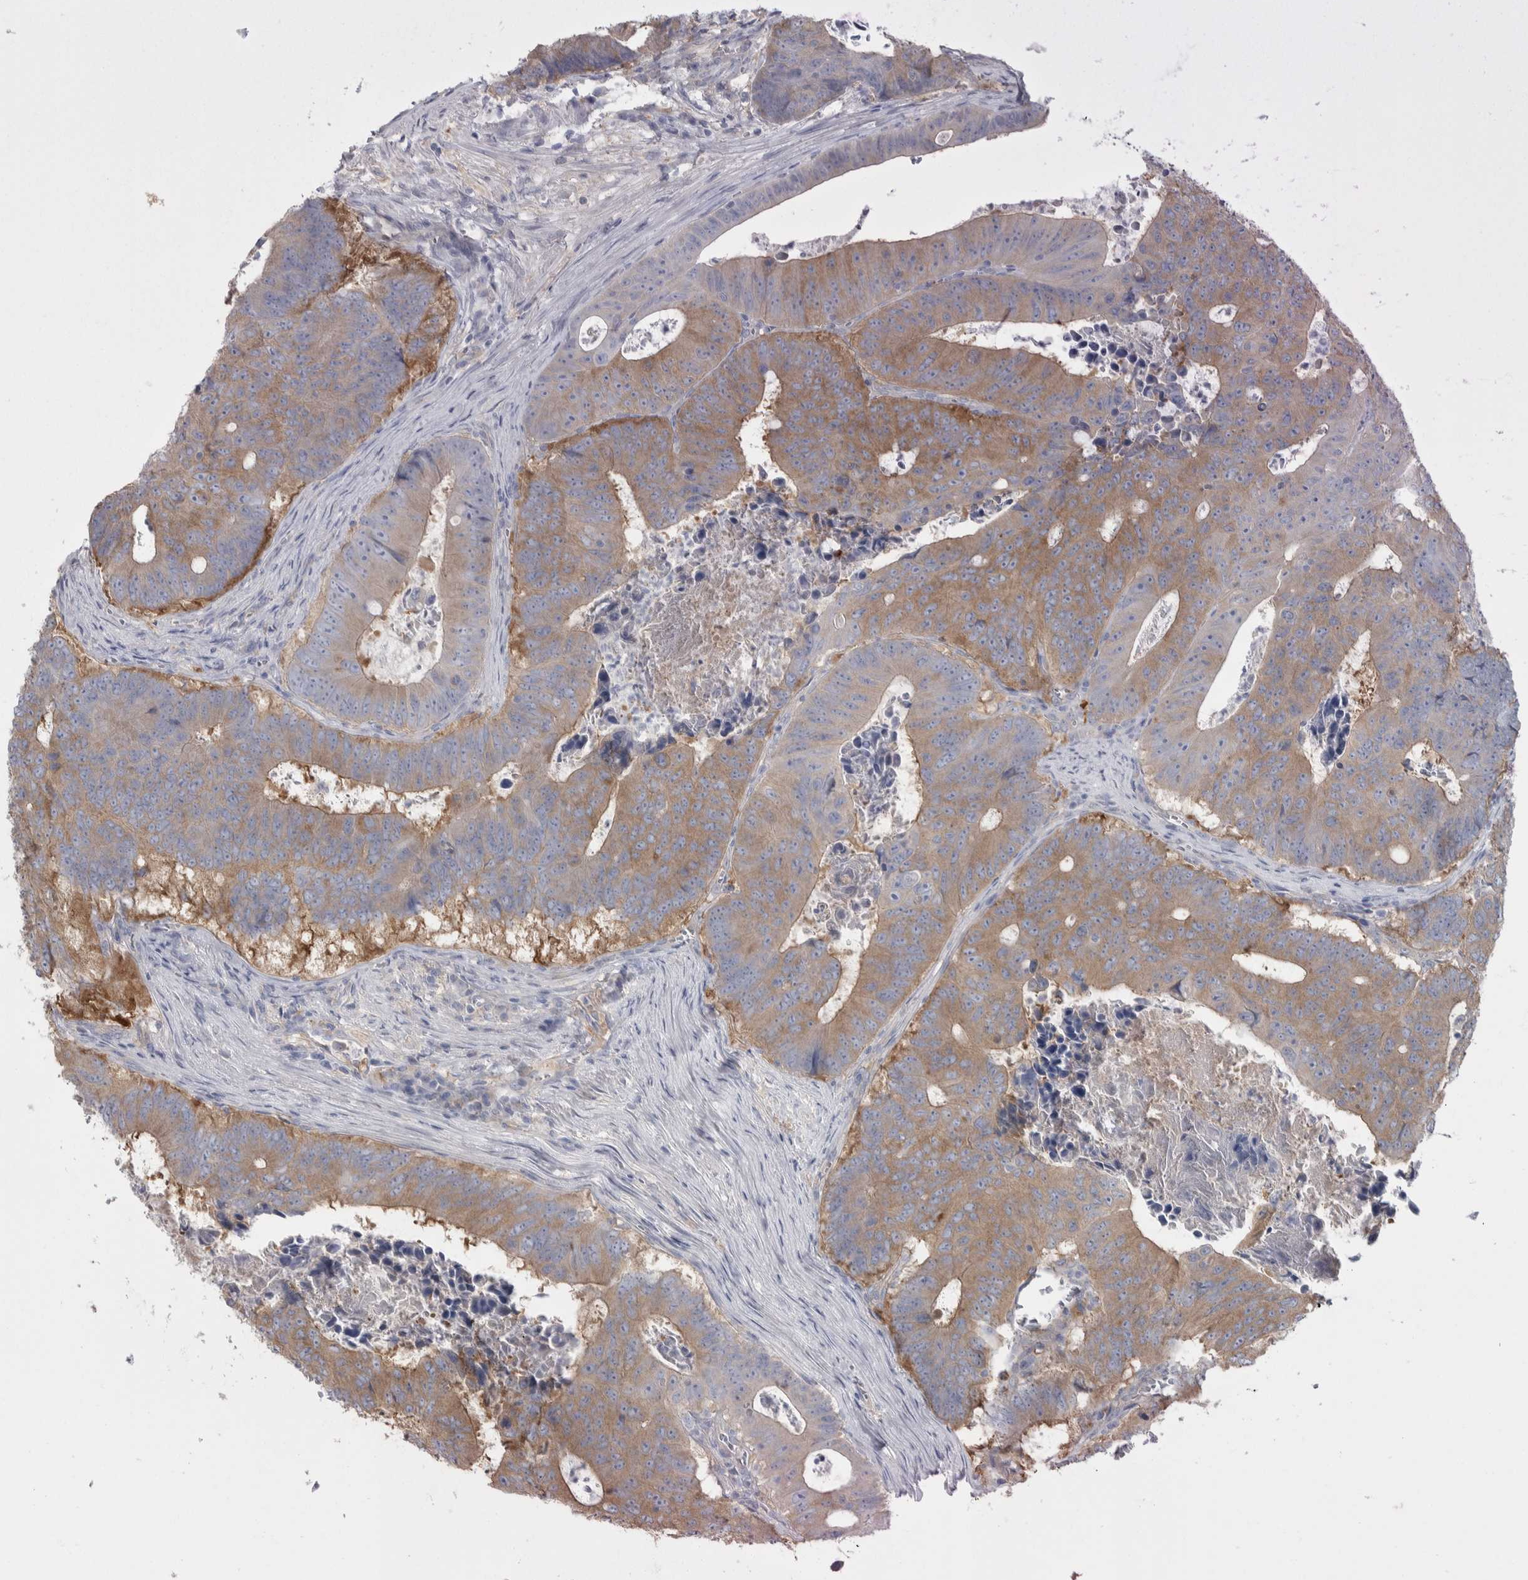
{"staining": {"intensity": "moderate", "quantity": ">75%", "location": "cytoplasmic/membranous"}, "tissue": "colorectal cancer", "cell_type": "Tumor cells", "image_type": "cancer", "snomed": [{"axis": "morphology", "description": "Adenocarcinoma, NOS"}, {"axis": "topography", "description": "Colon"}], "caption": "Adenocarcinoma (colorectal) stained for a protein displays moderate cytoplasmic/membranous positivity in tumor cells. The protein is stained brown, and the nuclei are stained in blue (DAB IHC with brightfield microscopy, high magnification).", "gene": "GPHN", "patient": {"sex": "male", "age": 87}}